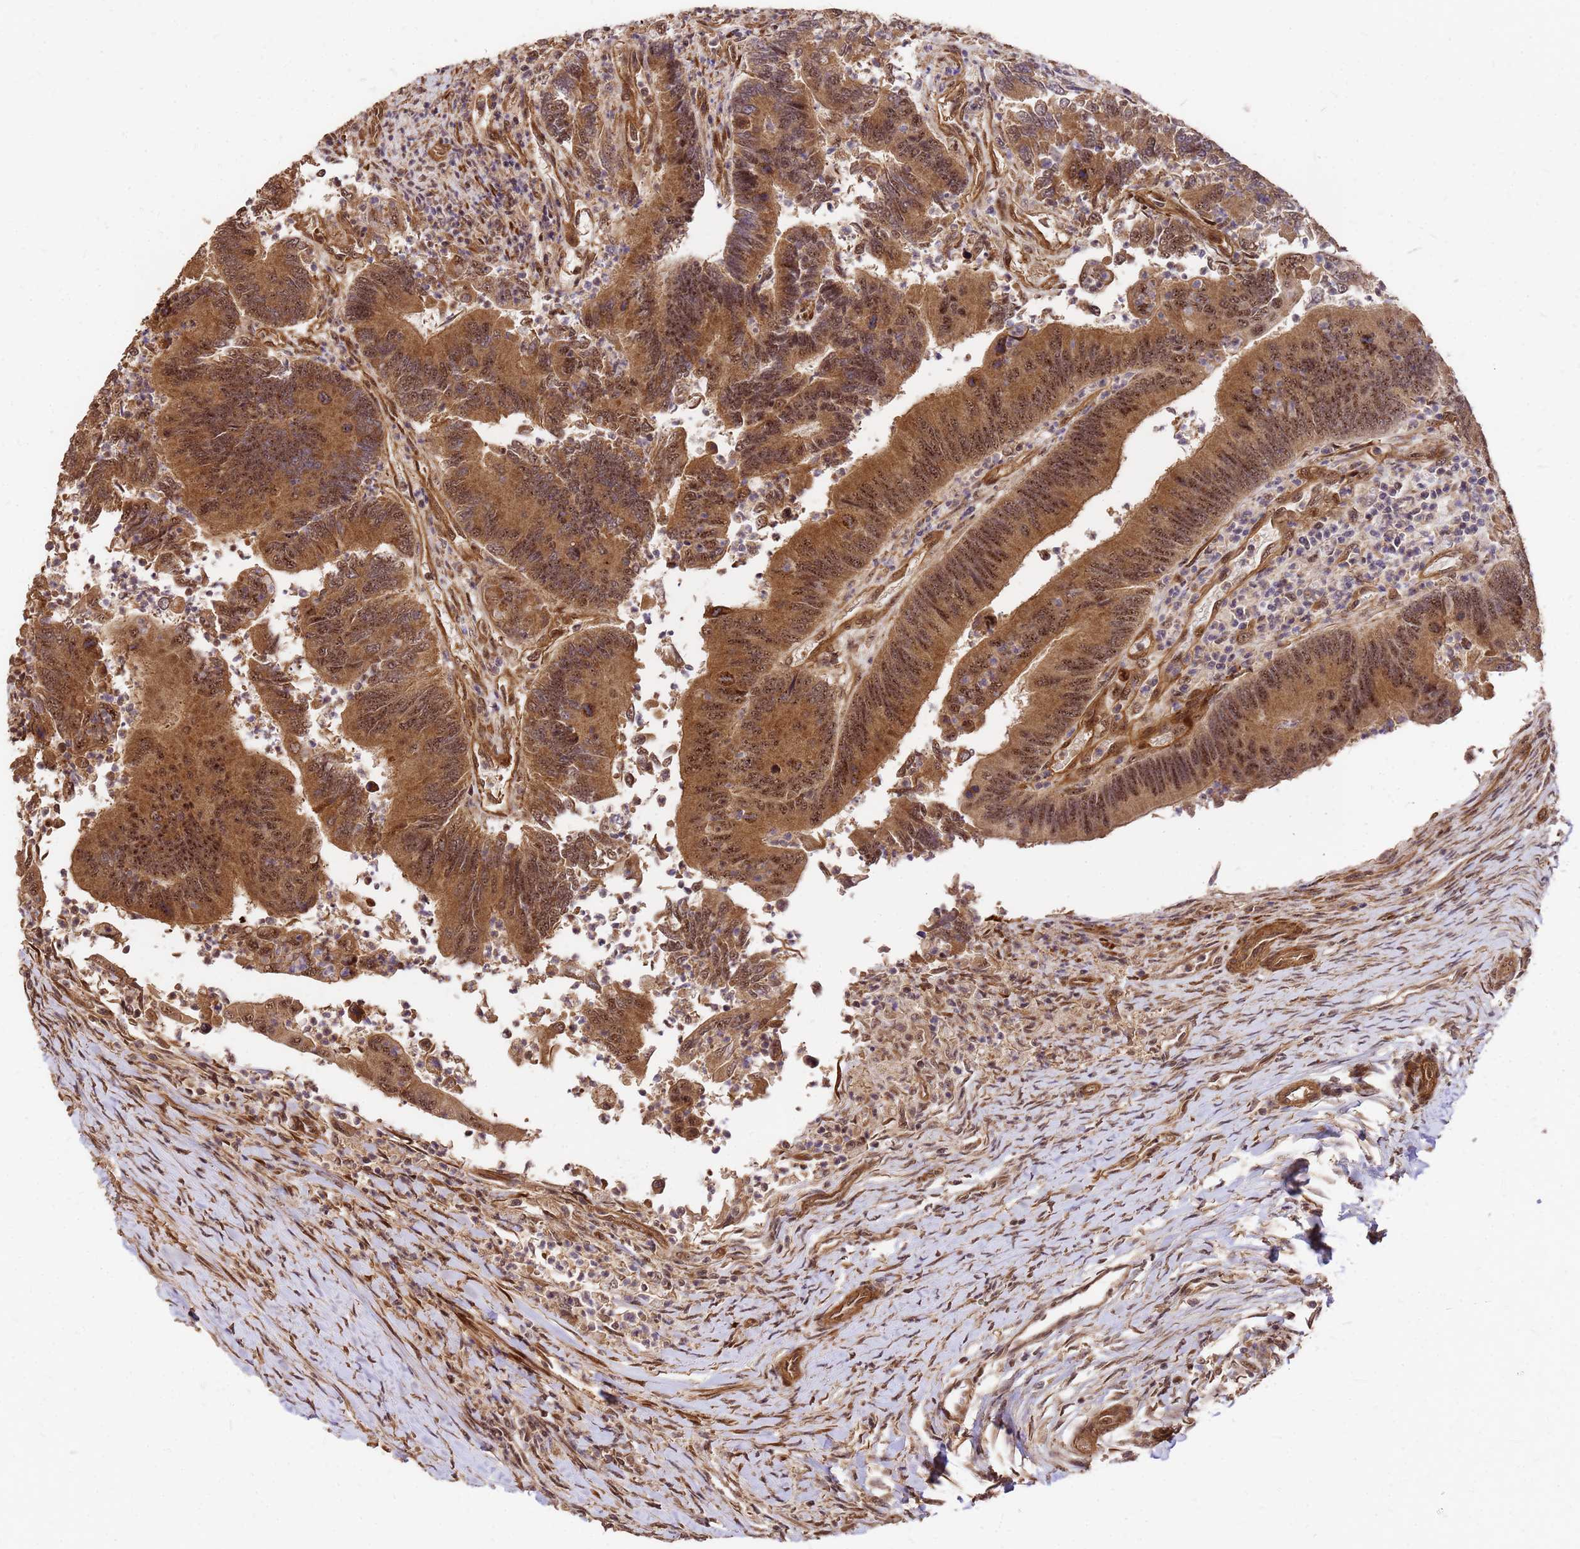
{"staining": {"intensity": "moderate", "quantity": ">75%", "location": "cytoplasmic/membranous,nuclear"}, "tissue": "colorectal cancer", "cell_type": "Tumor cells", "image_type": "cancer", "snomed": [{"axis": "morphology", "description": "Adenocarcinoma, NOS"}, {"axis": "topography", "description": "Colon"}], "caption": "The photomicrograph demonstrates staining of colorectal cancer (adenocarcinoma), revealing moderate cytoplasmic/membranous and nuclear protein positivity (brown color) within tumor cells.", "gene": "GPATCH8", "patient": {"sex": "female", "age": 67}}